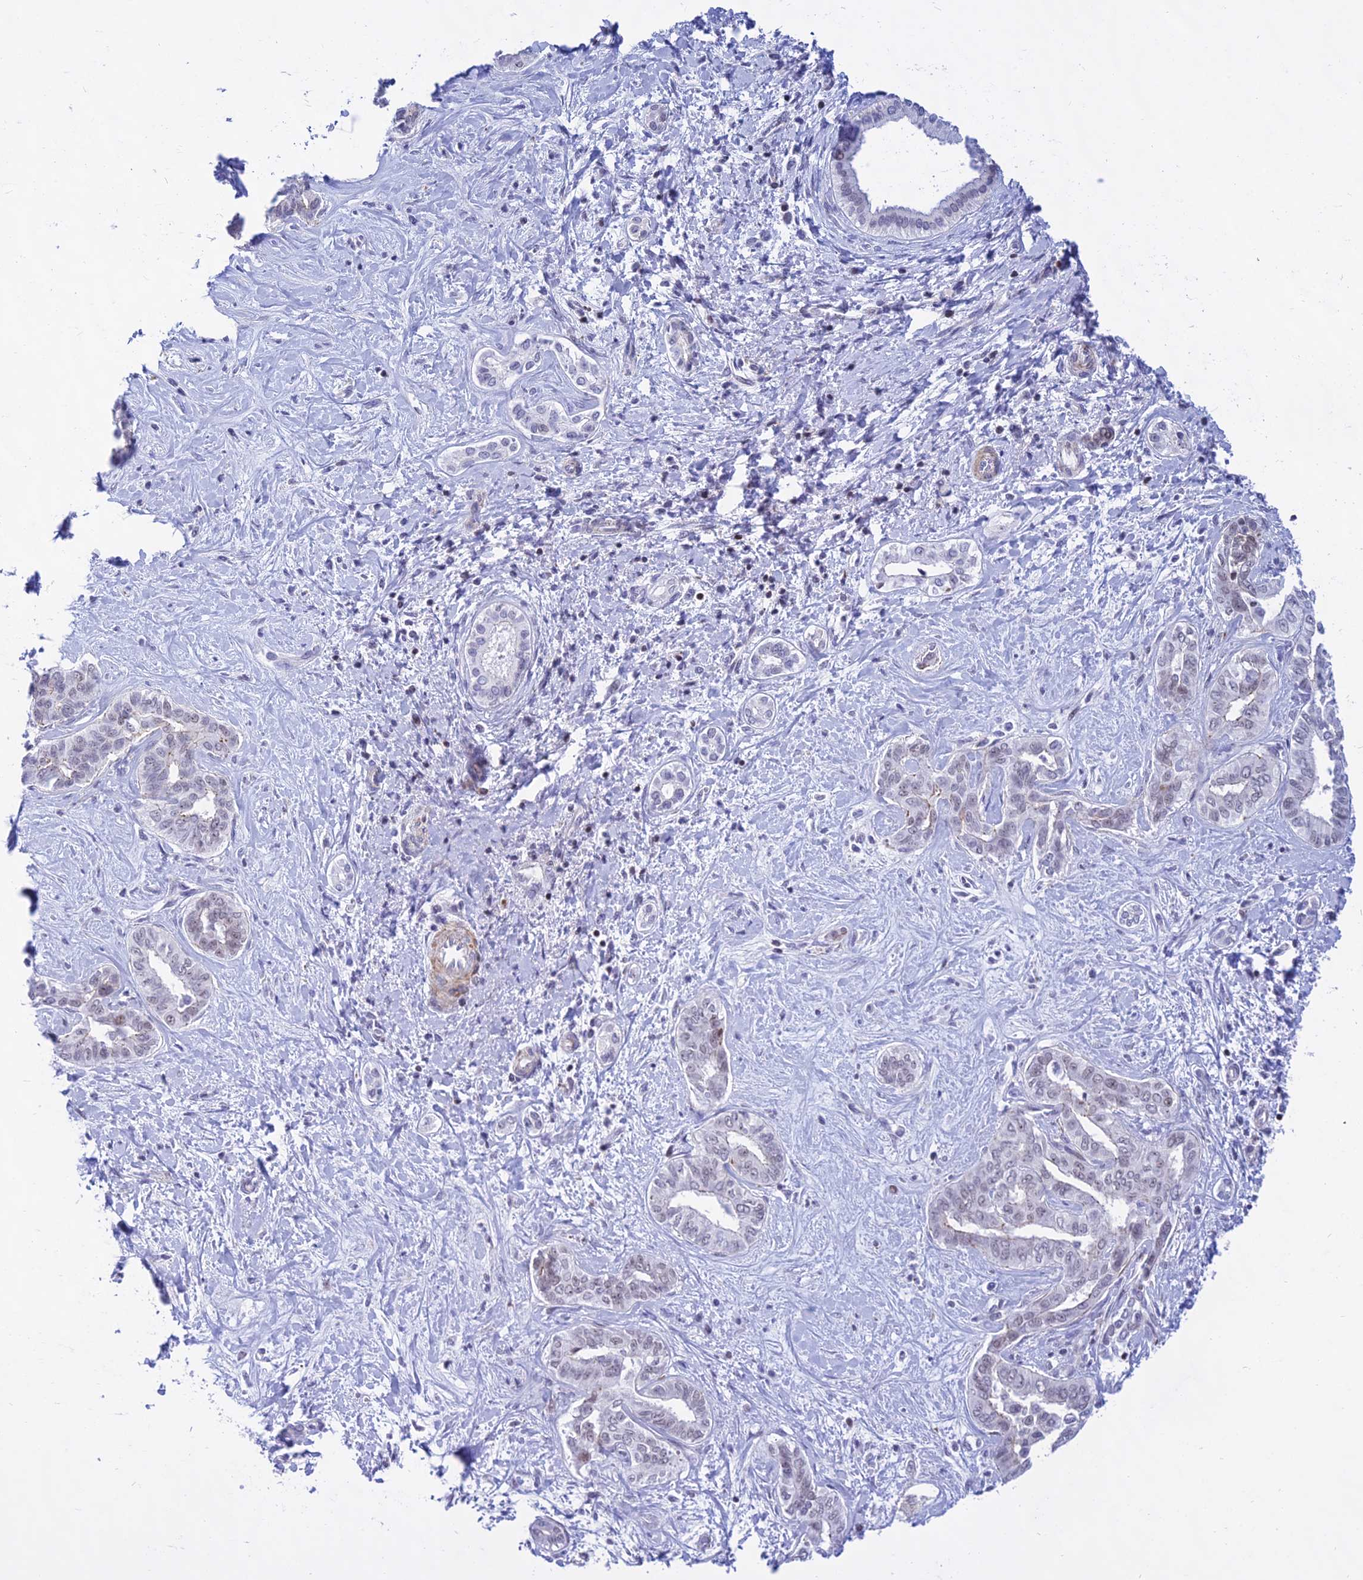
{"staining": {"intensity": "negative", "quantity": "none", "location": "none"}, "tissue": "liver cancer", "cell_type": "Tumor cells", "image_type": "cancer", "snomed": [{"axis": "morphology", "description": "Cholangiocarcinoma"}, {"axis": "topography", "description": "Liver"}], "caption": "Liver cancer was stained to show a protein in brown. There is no significant positivity in tumor cells.", "gene": "KRR1", "patient": {"sex": "female", "age": 77}}